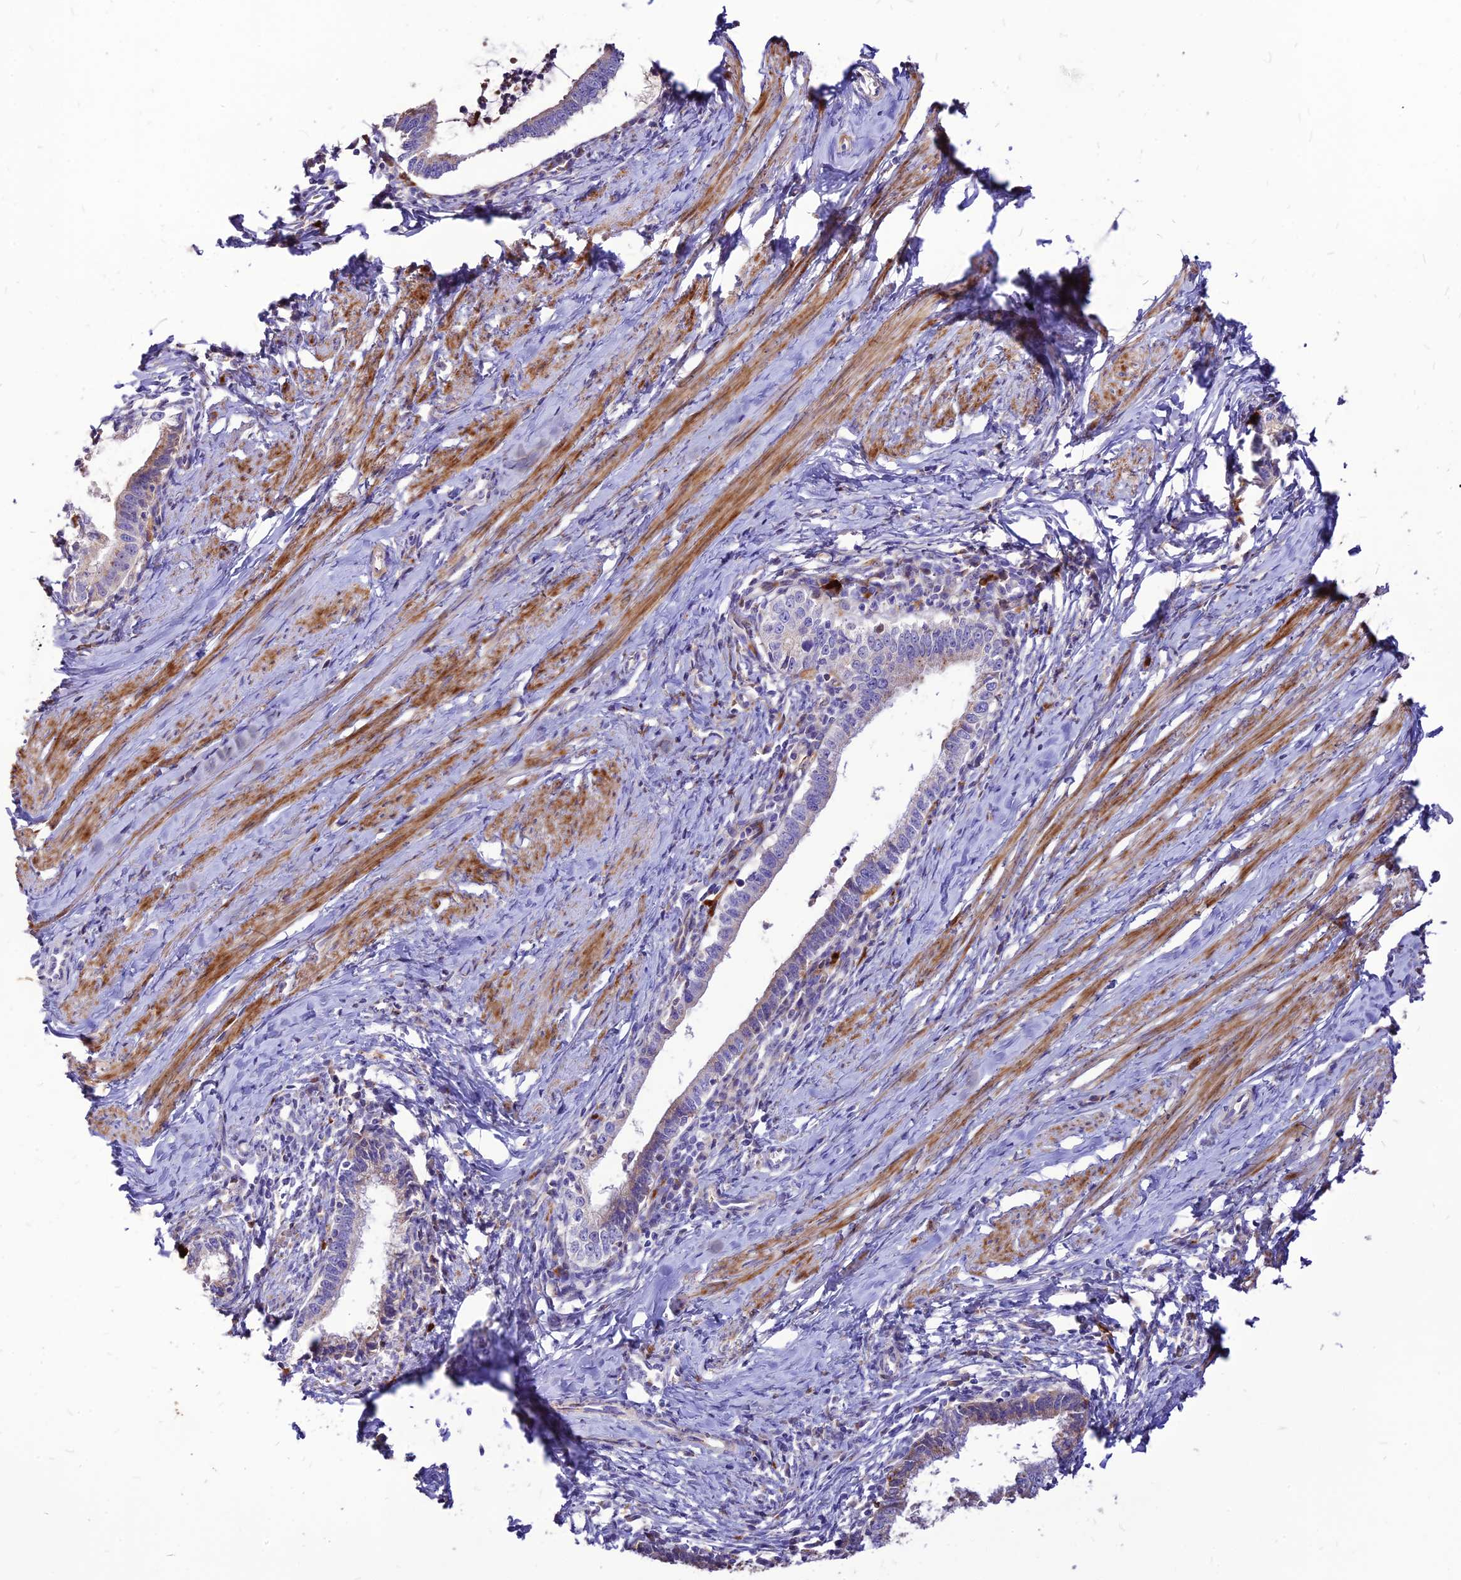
{"staining": {"intensity": "negative", "quantity": "none", "location": "none"}, "tissue": "cervical cancer", "cell_type": "Tumor cells", "image_type": "cancer", "snomed": [{"axis": "morphology", "description": "Adenocarcinoma, NOS"}, {"axis": "topography", "description": "Cervix"}], "caption": "Histopathology image shows no protein staining in tumor cells of cervical adenocarcinoma tissue.", "gene": "RIMOC1", "patient": {"sex": "female", "age": 36}}